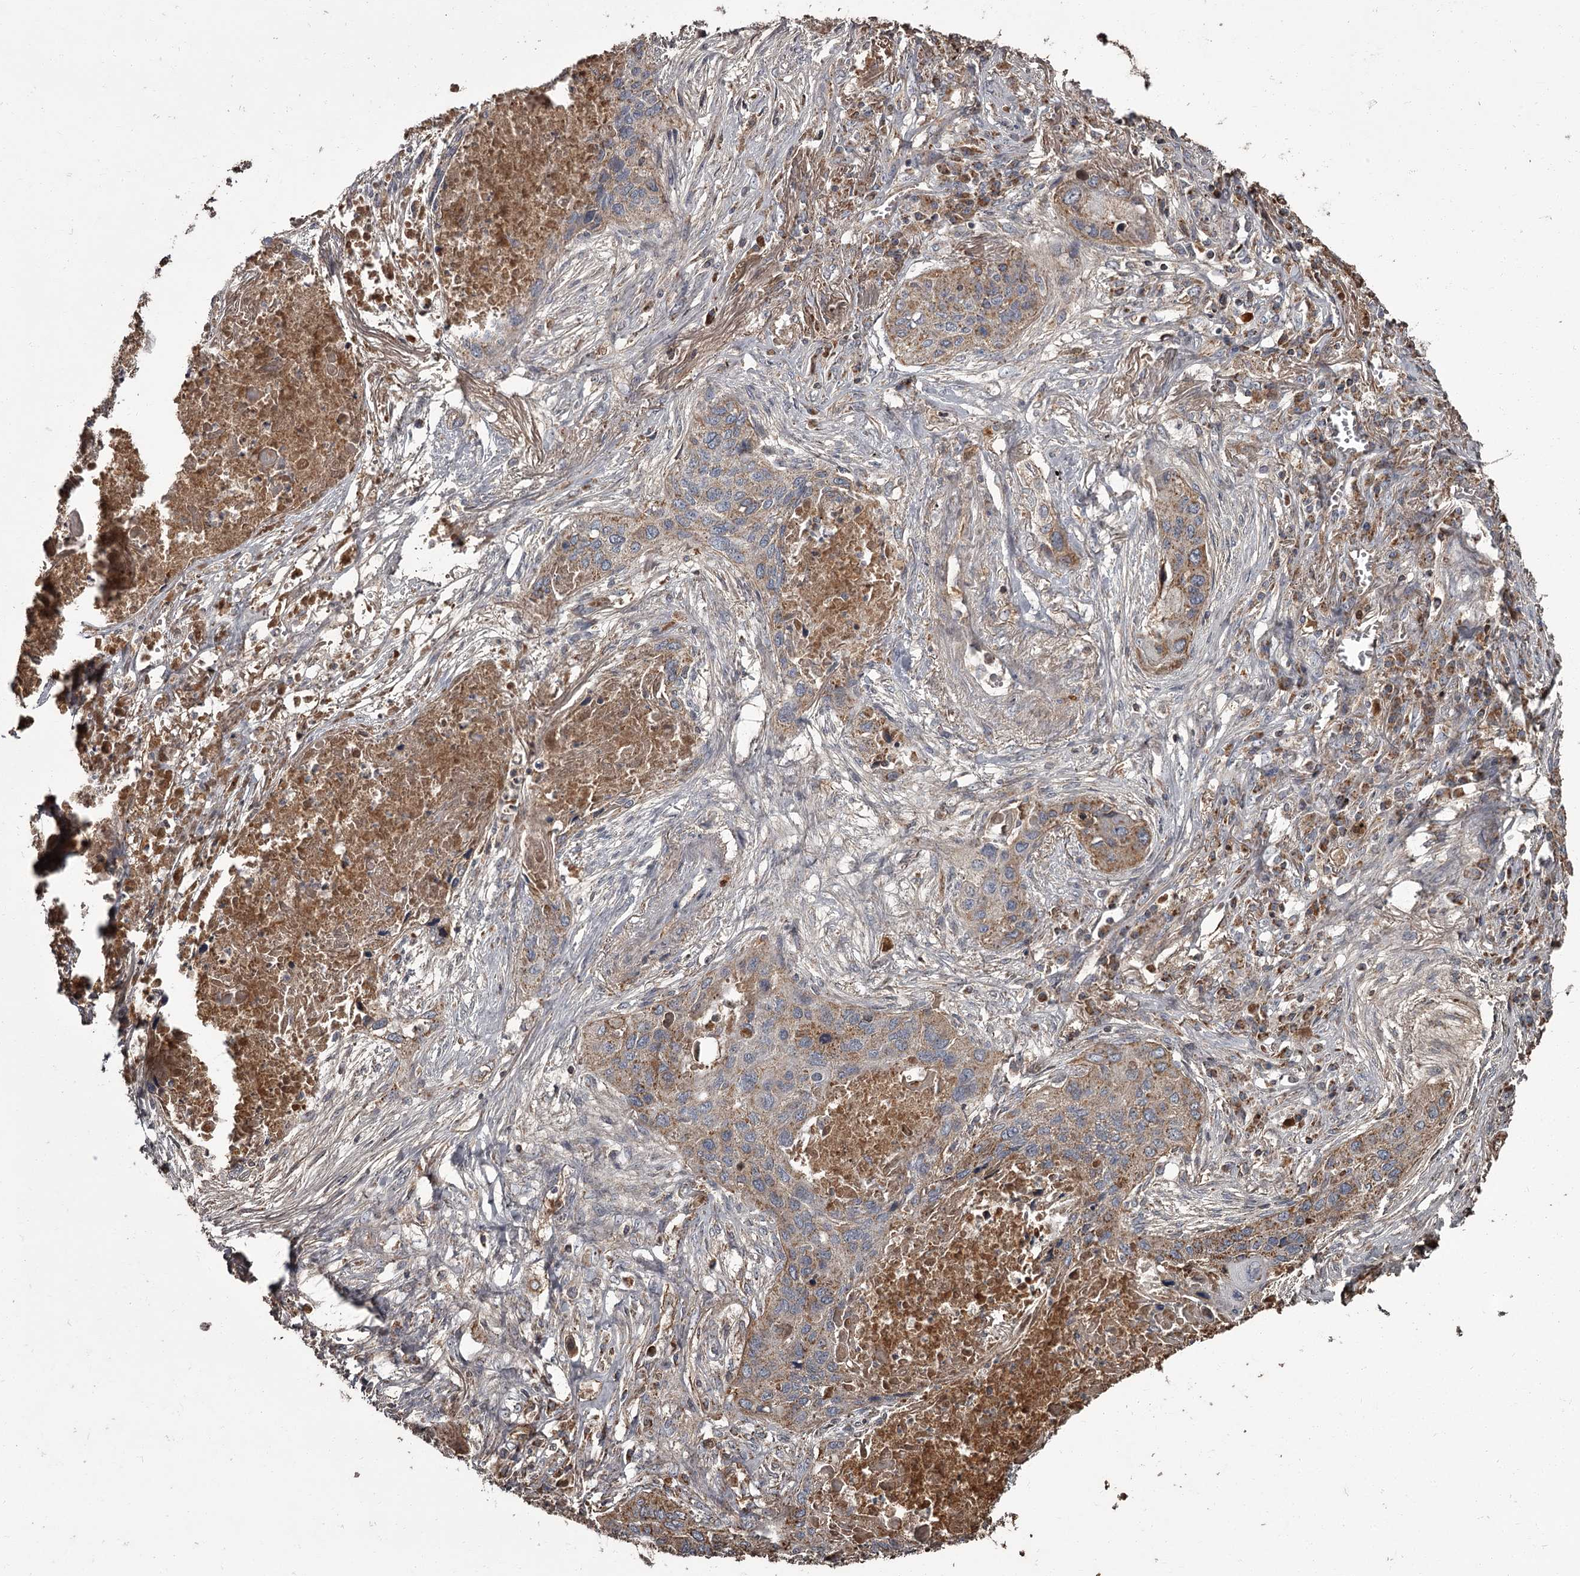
{"staining": {"intensity": "strong", "quantity": "<25%", "location": "cytoplasmic/membranous"}, "tissue": "lung cancer", "cell_type": "Tumor cells", "image_type": "cancer", "snomed": [{"axis": "morphology", "description": "Squamous cell carcinoma, NOS"}, {"axis": "topography", "description": "Lung"}], "caption": "Immunohistochemistry (IHC) image of lung cancer stained for a protein (brown), which reveals medium levels of strong cytoplasmic/membranous expression in approximately <25% of tumor cells.", "gene": "THAP9", "patient": {"sex": "female", "age": 63}}